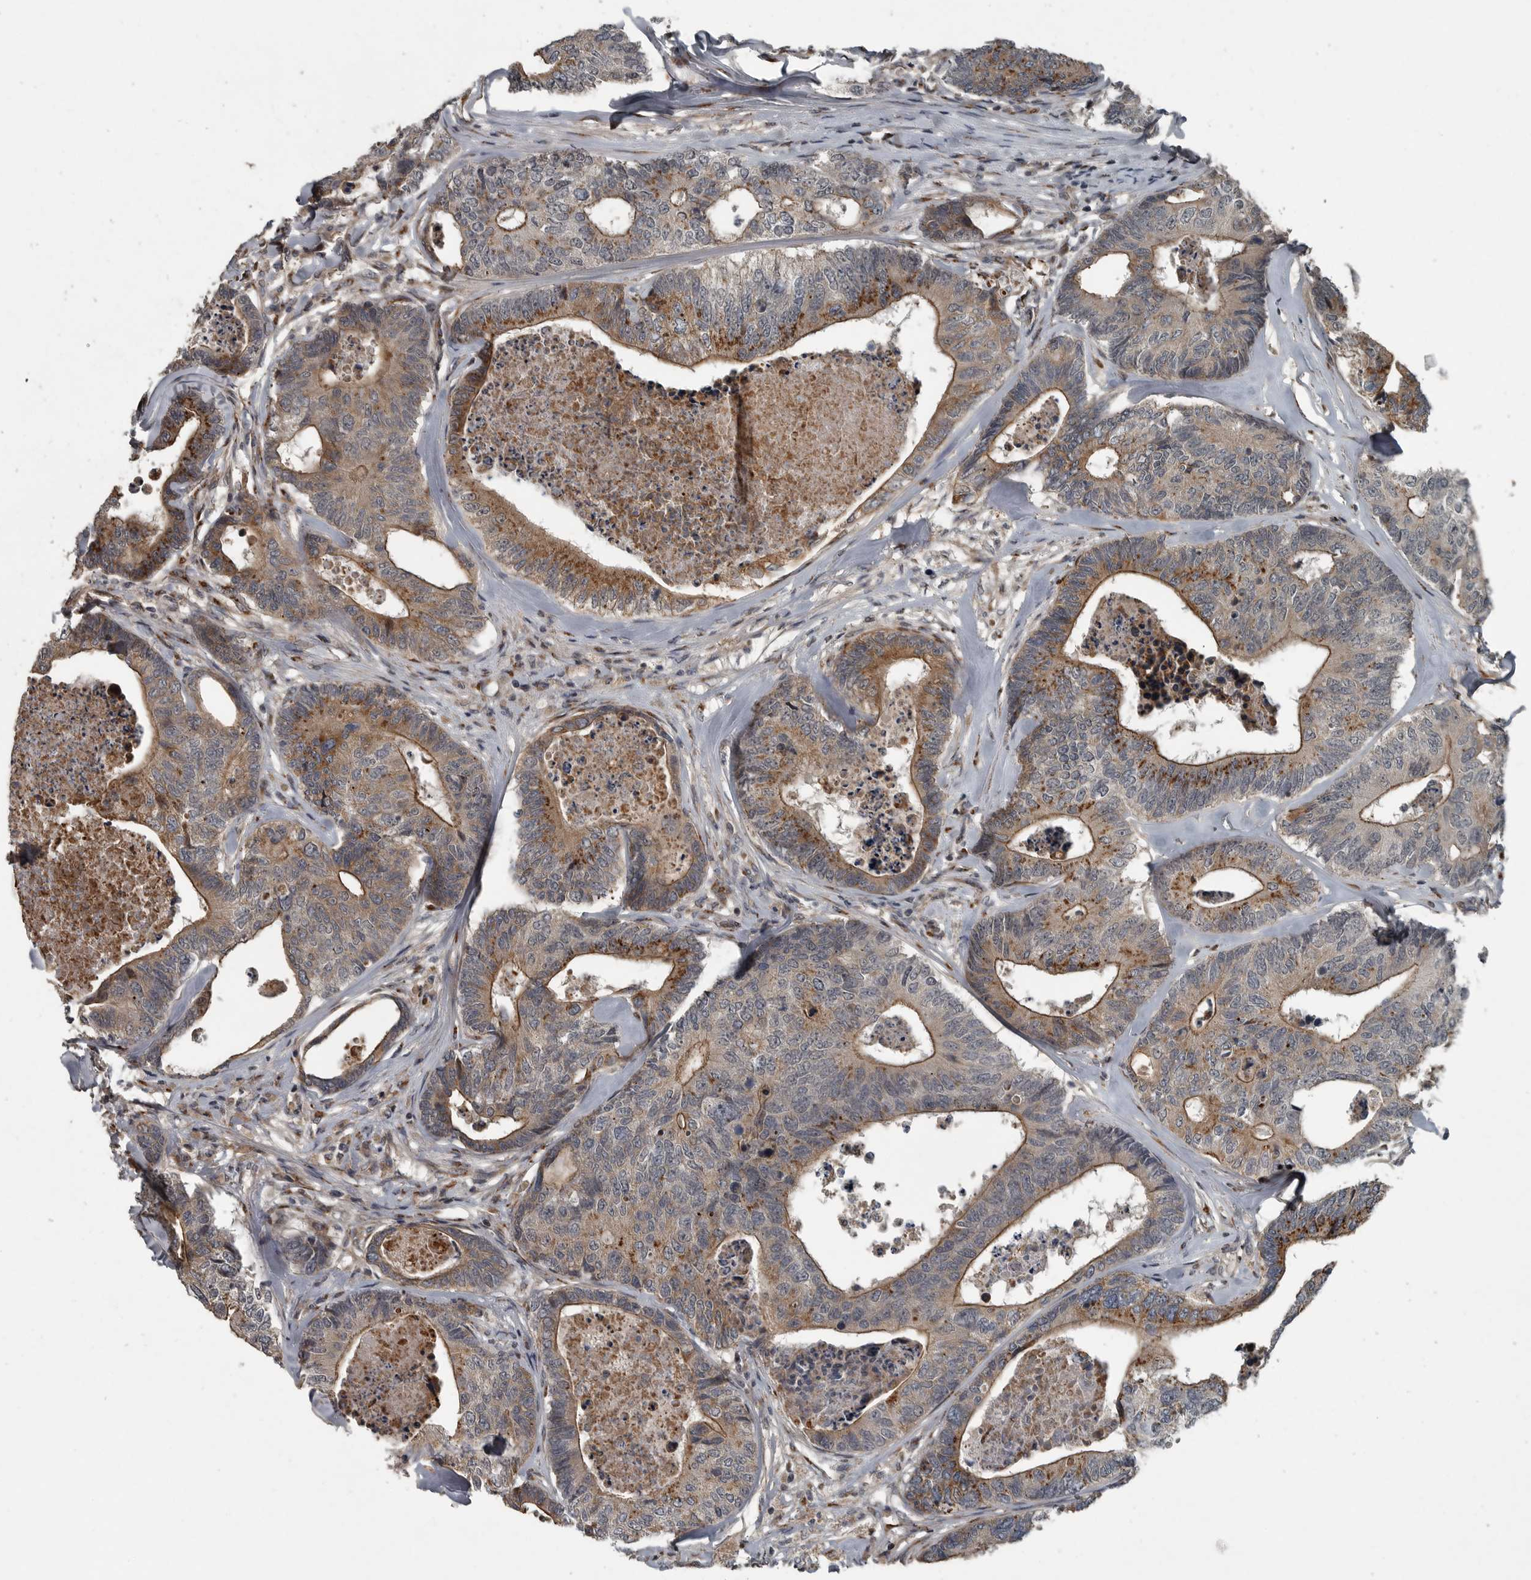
{"staining": {"intensity": "moderate", "quantity": ">75%", "location": "cytoplasmic/membranous"}, "tissue": "colorectal cancer", "cell_type": "Tumor cells", "image_type": "cancer", "snomed": [{"axis": "morphology", "description": "Adenocarcinoma, NOS"}, {"axis": "topography", "description": "Colon"}], "caption": "Colorectal adenocarcinoma stained with immunohistochemistry demonstrates moderate cytoplasmic/membranous expression in about >75% of tumor cells. (DAB = brown stain, brightfield microscopy at high magnification).", "gene": "ZNF345", "patient": {"sex": "female", "age": 67}}